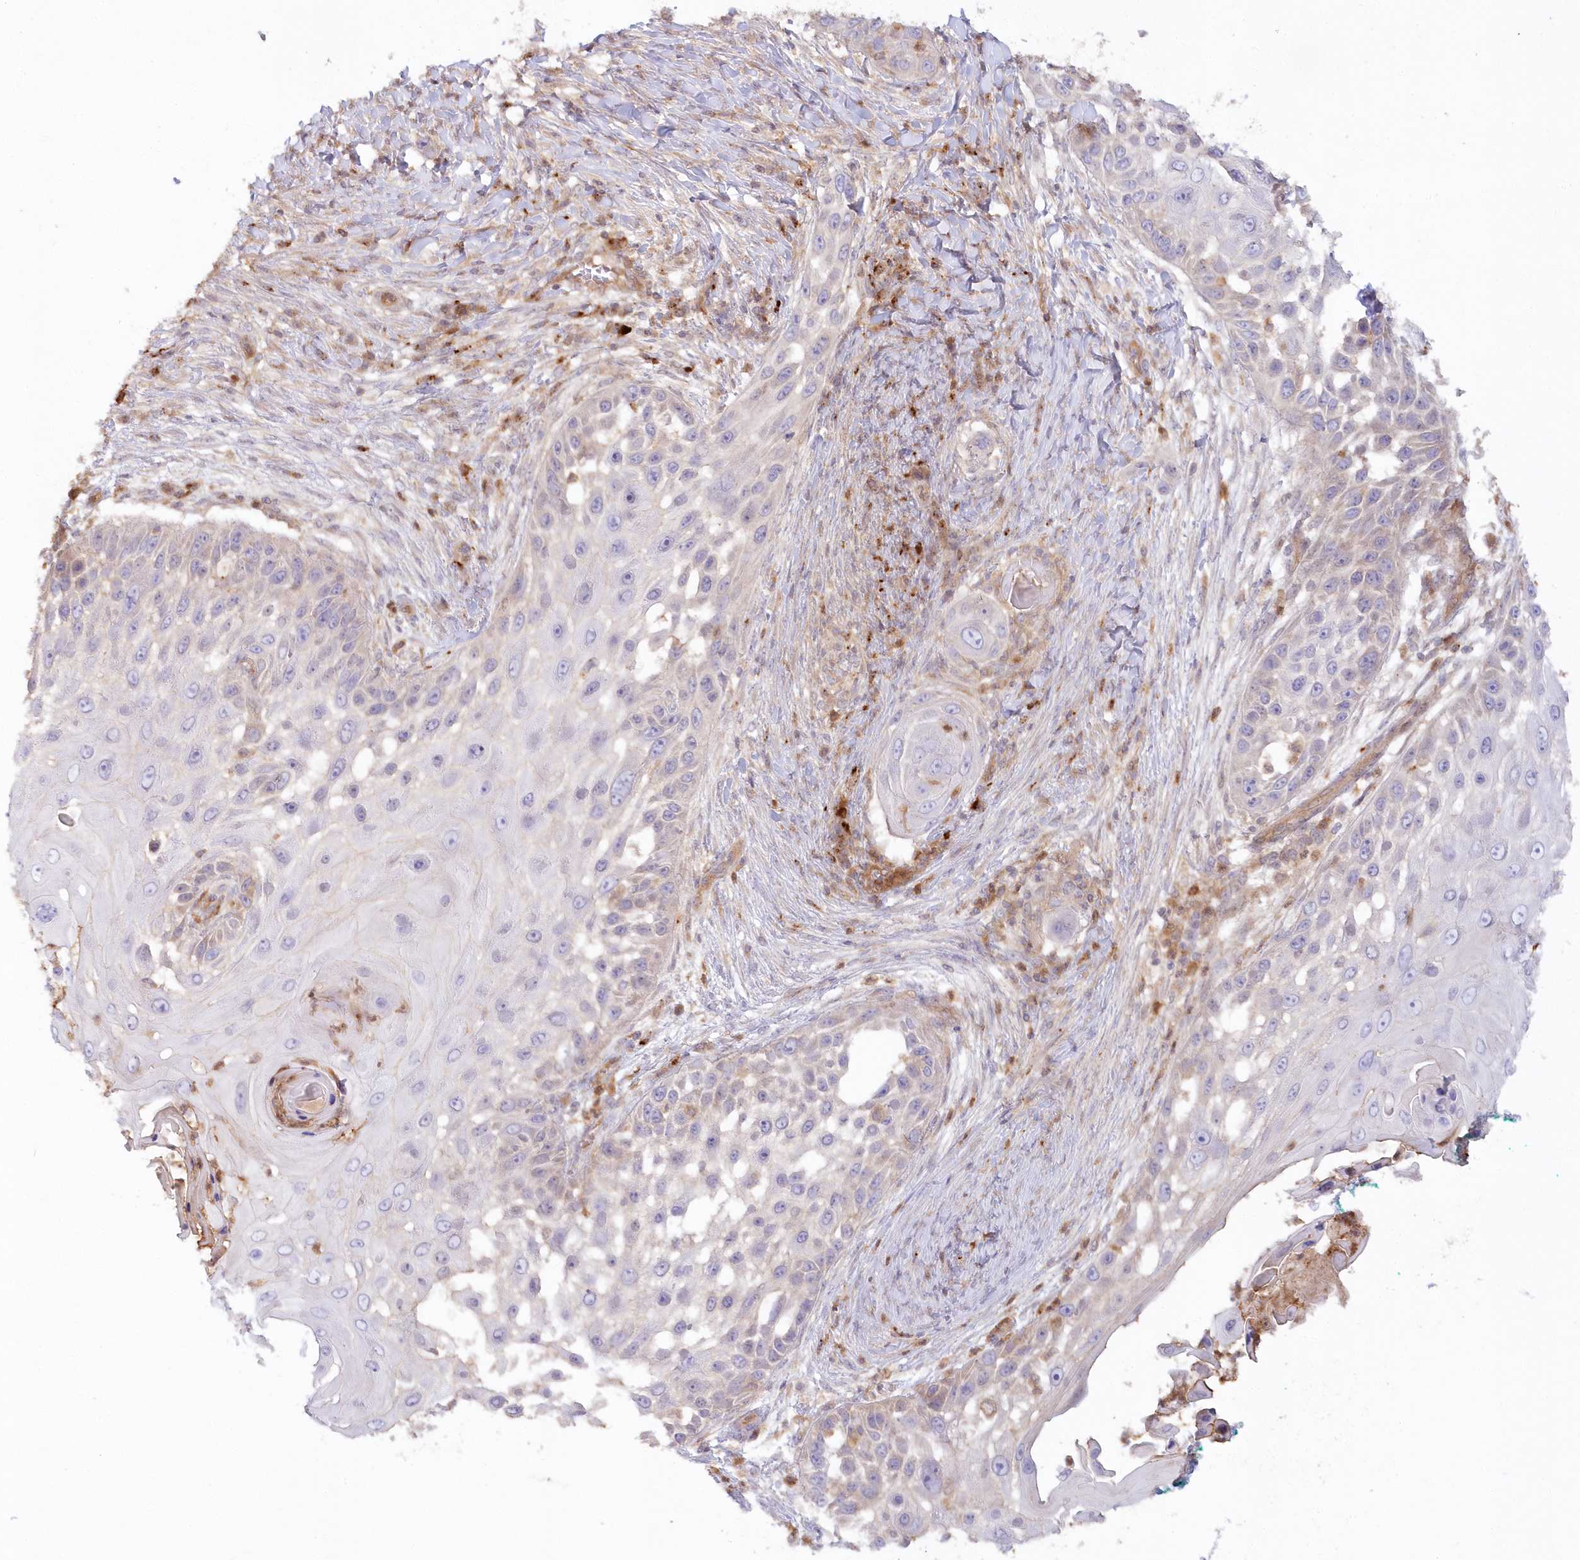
{"staining": {"intensity": "moderate", "quantity": "<25%", "location": "cytoplasmic/membranous"}, "tissue": "skin cancer", "cell_type": "Tumor cells", "image_type": "cancer", "snomed": [{"axis": "morphology", "description": "Squamous cell carcinoma, NOS"}, {"axis": "topography", "description": "Skin"}], "caption": "The histopathology image reveals a brown stain indicating the presence of a protein in the cytoplasmic/membranous of tumor cells in squamous cell carcinoma (skin). Using DAB (brown) and hematoxylin (blue) stains, captured at high magnification using brightfield microscopy.", "gene": "GBE1", "patient": {"sex": "female", "age": 44}}